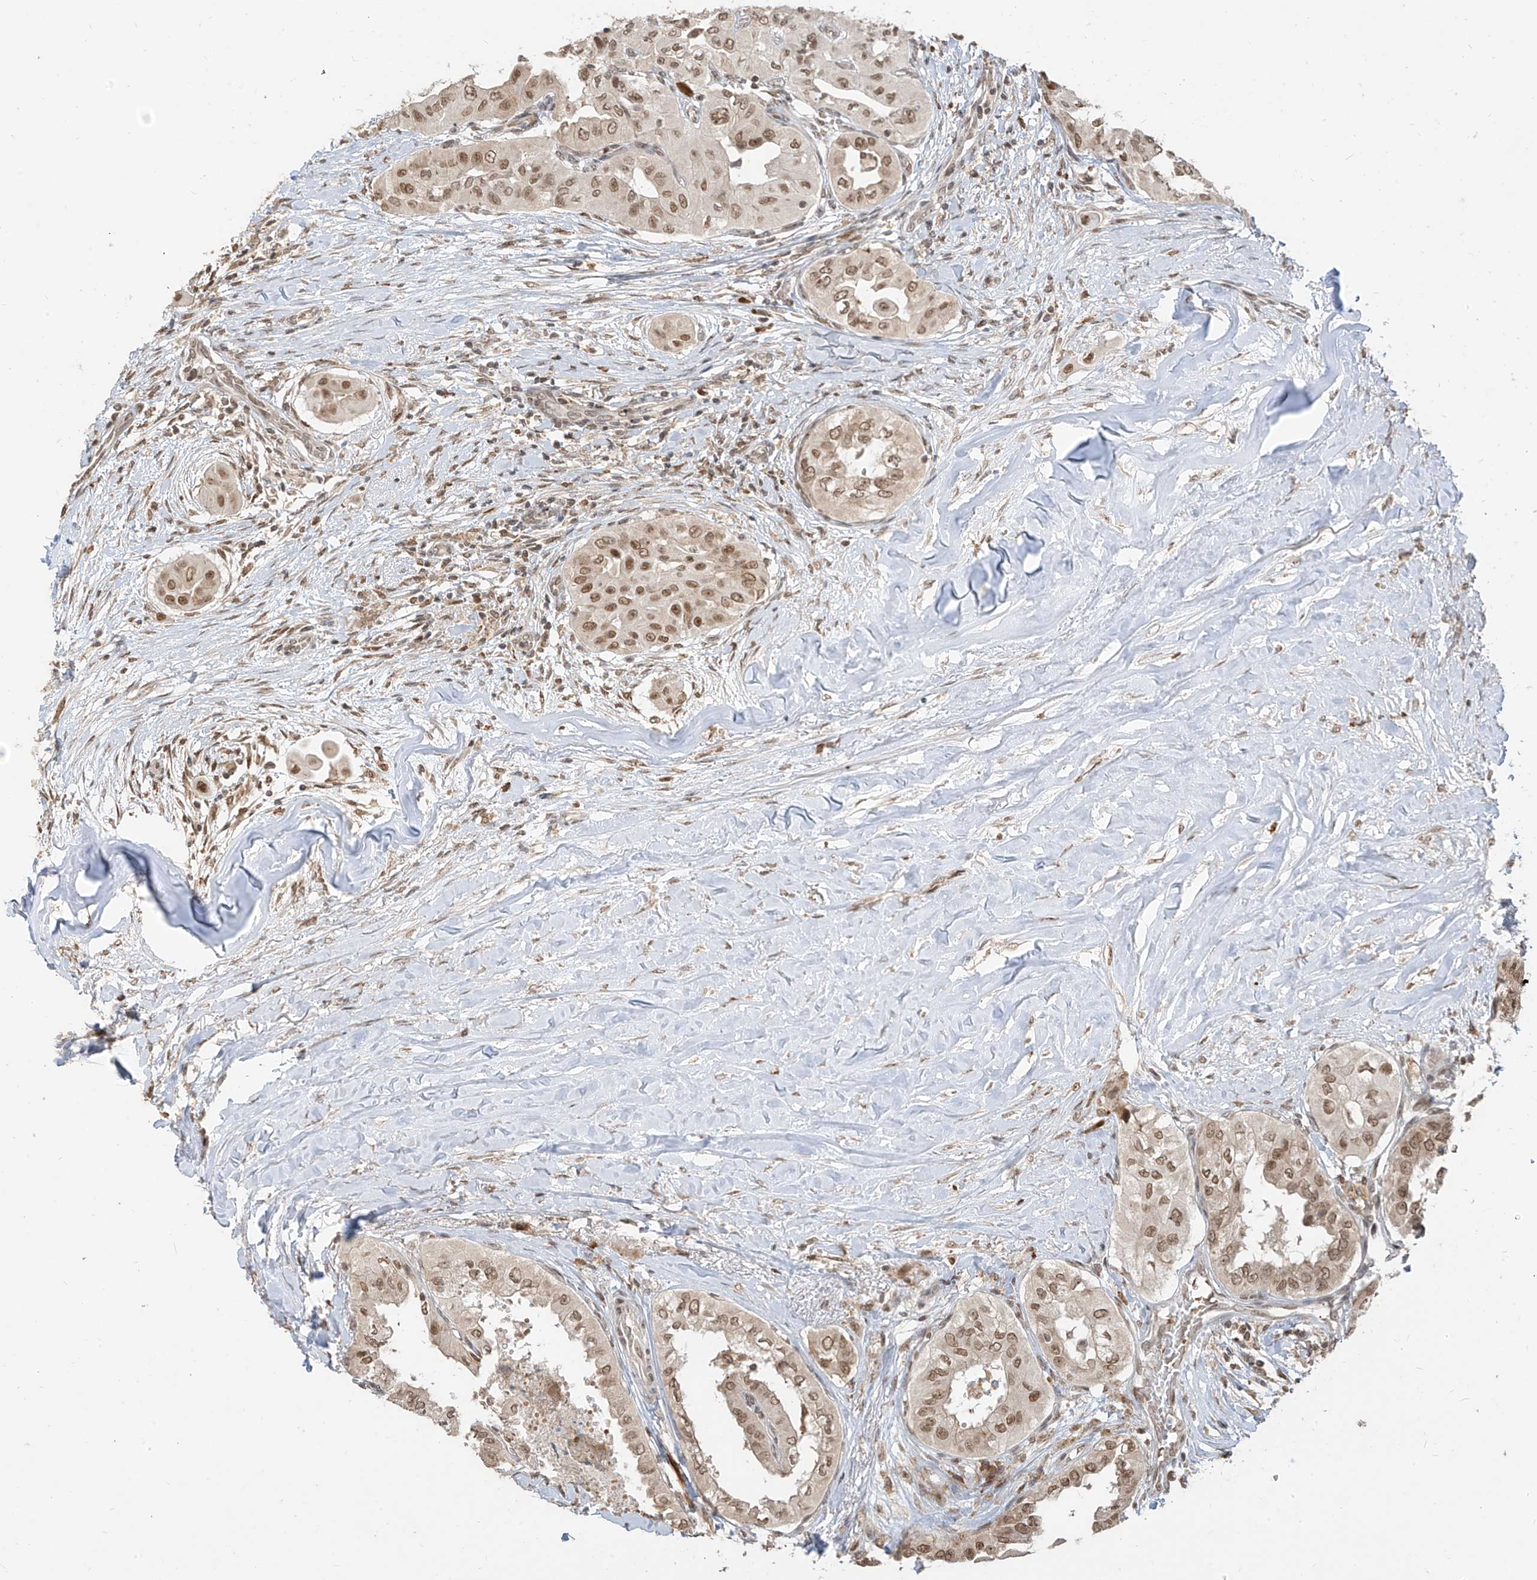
{"staining": {"intensity": "moderate", "quantity": ">75%", "location": "nuclear"}, "tissue": "thyroid cancer", "cell_type": "Tumor cells", "image_type": "cancer", "snomed": [{"axis": "morphology", "description": "Papillary adenocarcinoma, NOS"}, {"axis": "topography", "description": "Thyroid gland"}], "caption": "IHC photomicrograph of neoplastic tissue: human thyroid cancer stained using immunohistochemistry (IHC) exhibits medium levels of moderate protein expression localized specifically in the nuclear of tumor cells, appearing as a nuclear brown color.", "gene": "ZMYM2", "patient": {"sex": "female", "age": 59}}